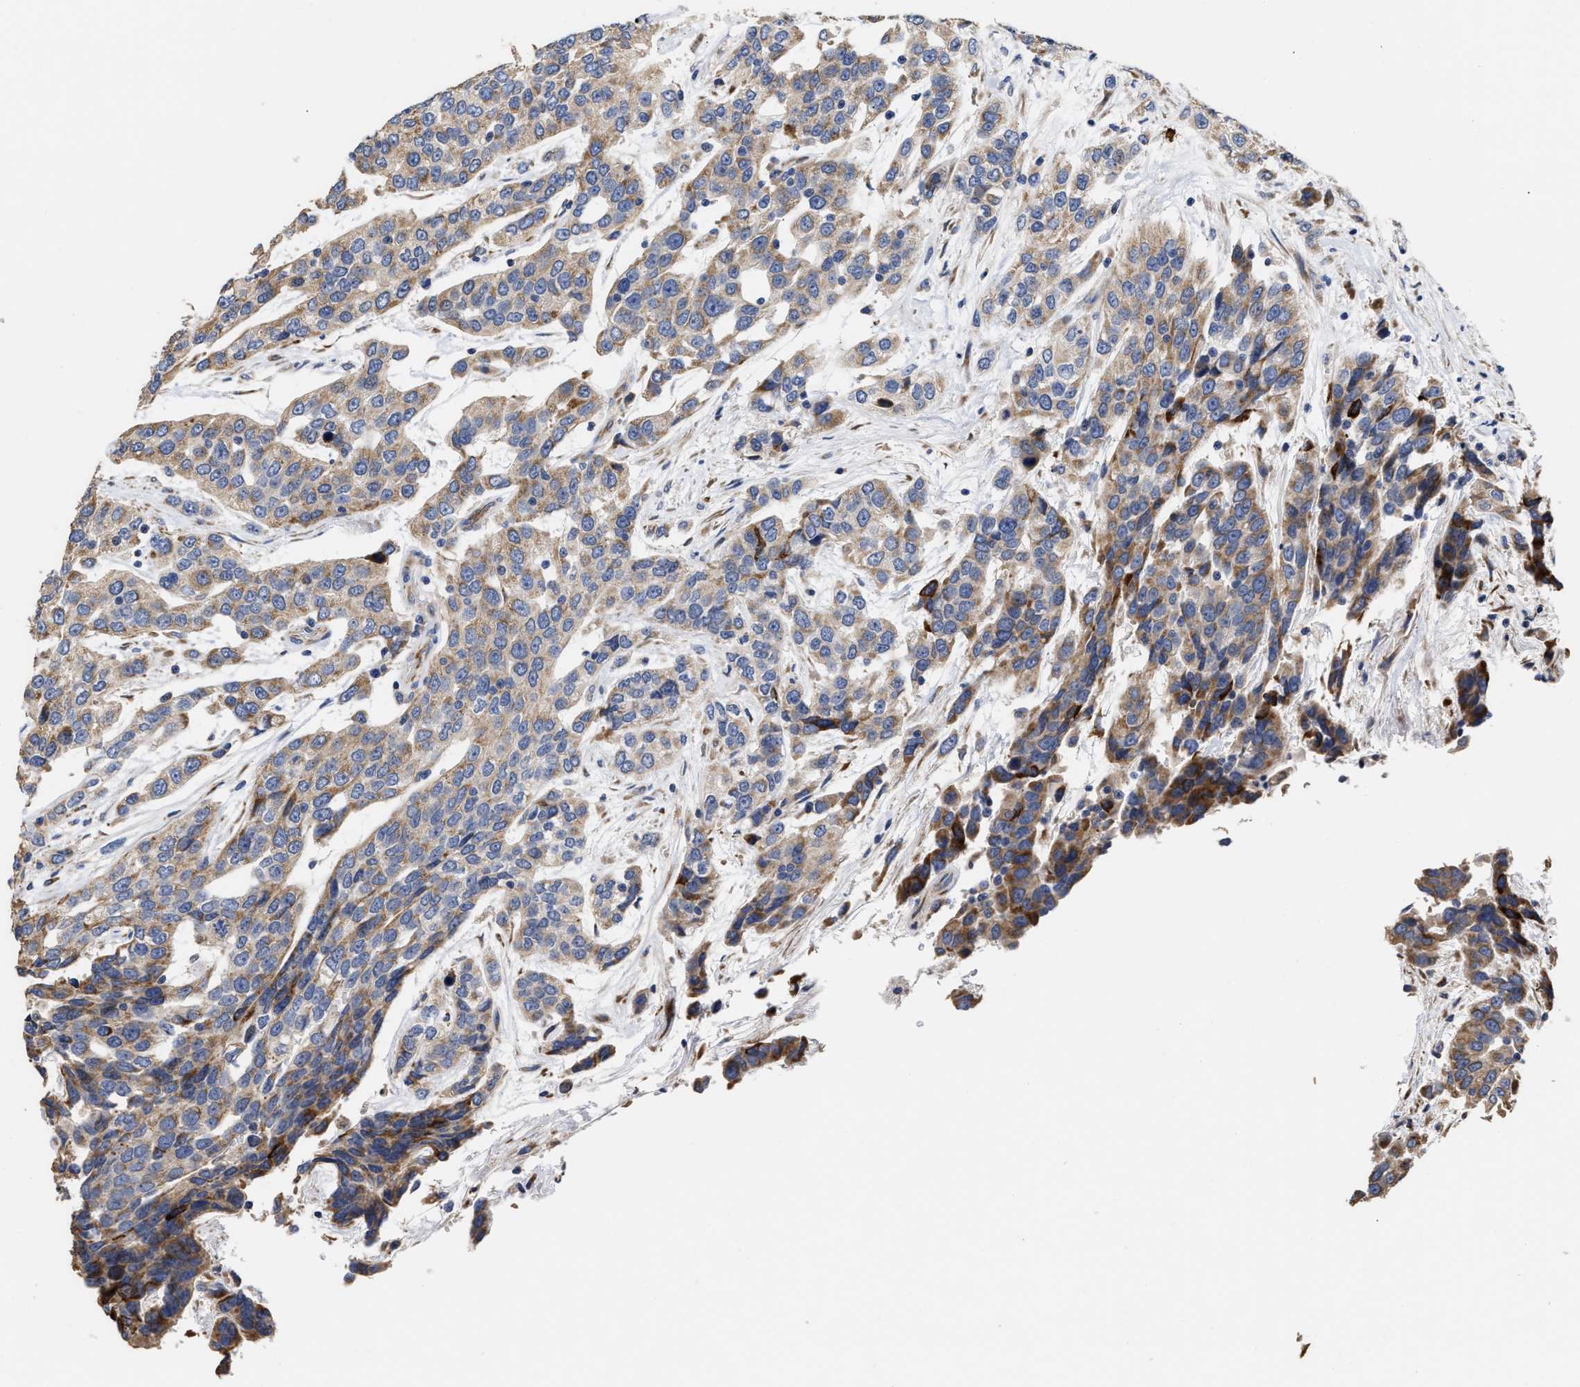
{"staining": {"intensity": "moderate", "quantity": ">75%", "location": "cytoplasmic/membranous"}, "tissue": "urothelial cancer", "cell_type": "Tumor cells", "image_type": "cancer", "snomed": [{"axis": "morphology", "description": "Urothelial carcinoma, High grade"}, {"axis": "topography", "description": "Urinary bladder"}], "caption": "Immunohistochemistry (IHC) (DAB) staining of urothelial cancer demonstrates moderate cytoplasmic/membranous protein staining in approximately >75% of tumor cells. Using DAB (3,3'-diaminobenzidine) (brown) and hematoxylin (blue) stains, captured at high magnification using brightfield microscopy.", "gene": "MALSU1", "patient": {"sex": "female", "age": 80}}